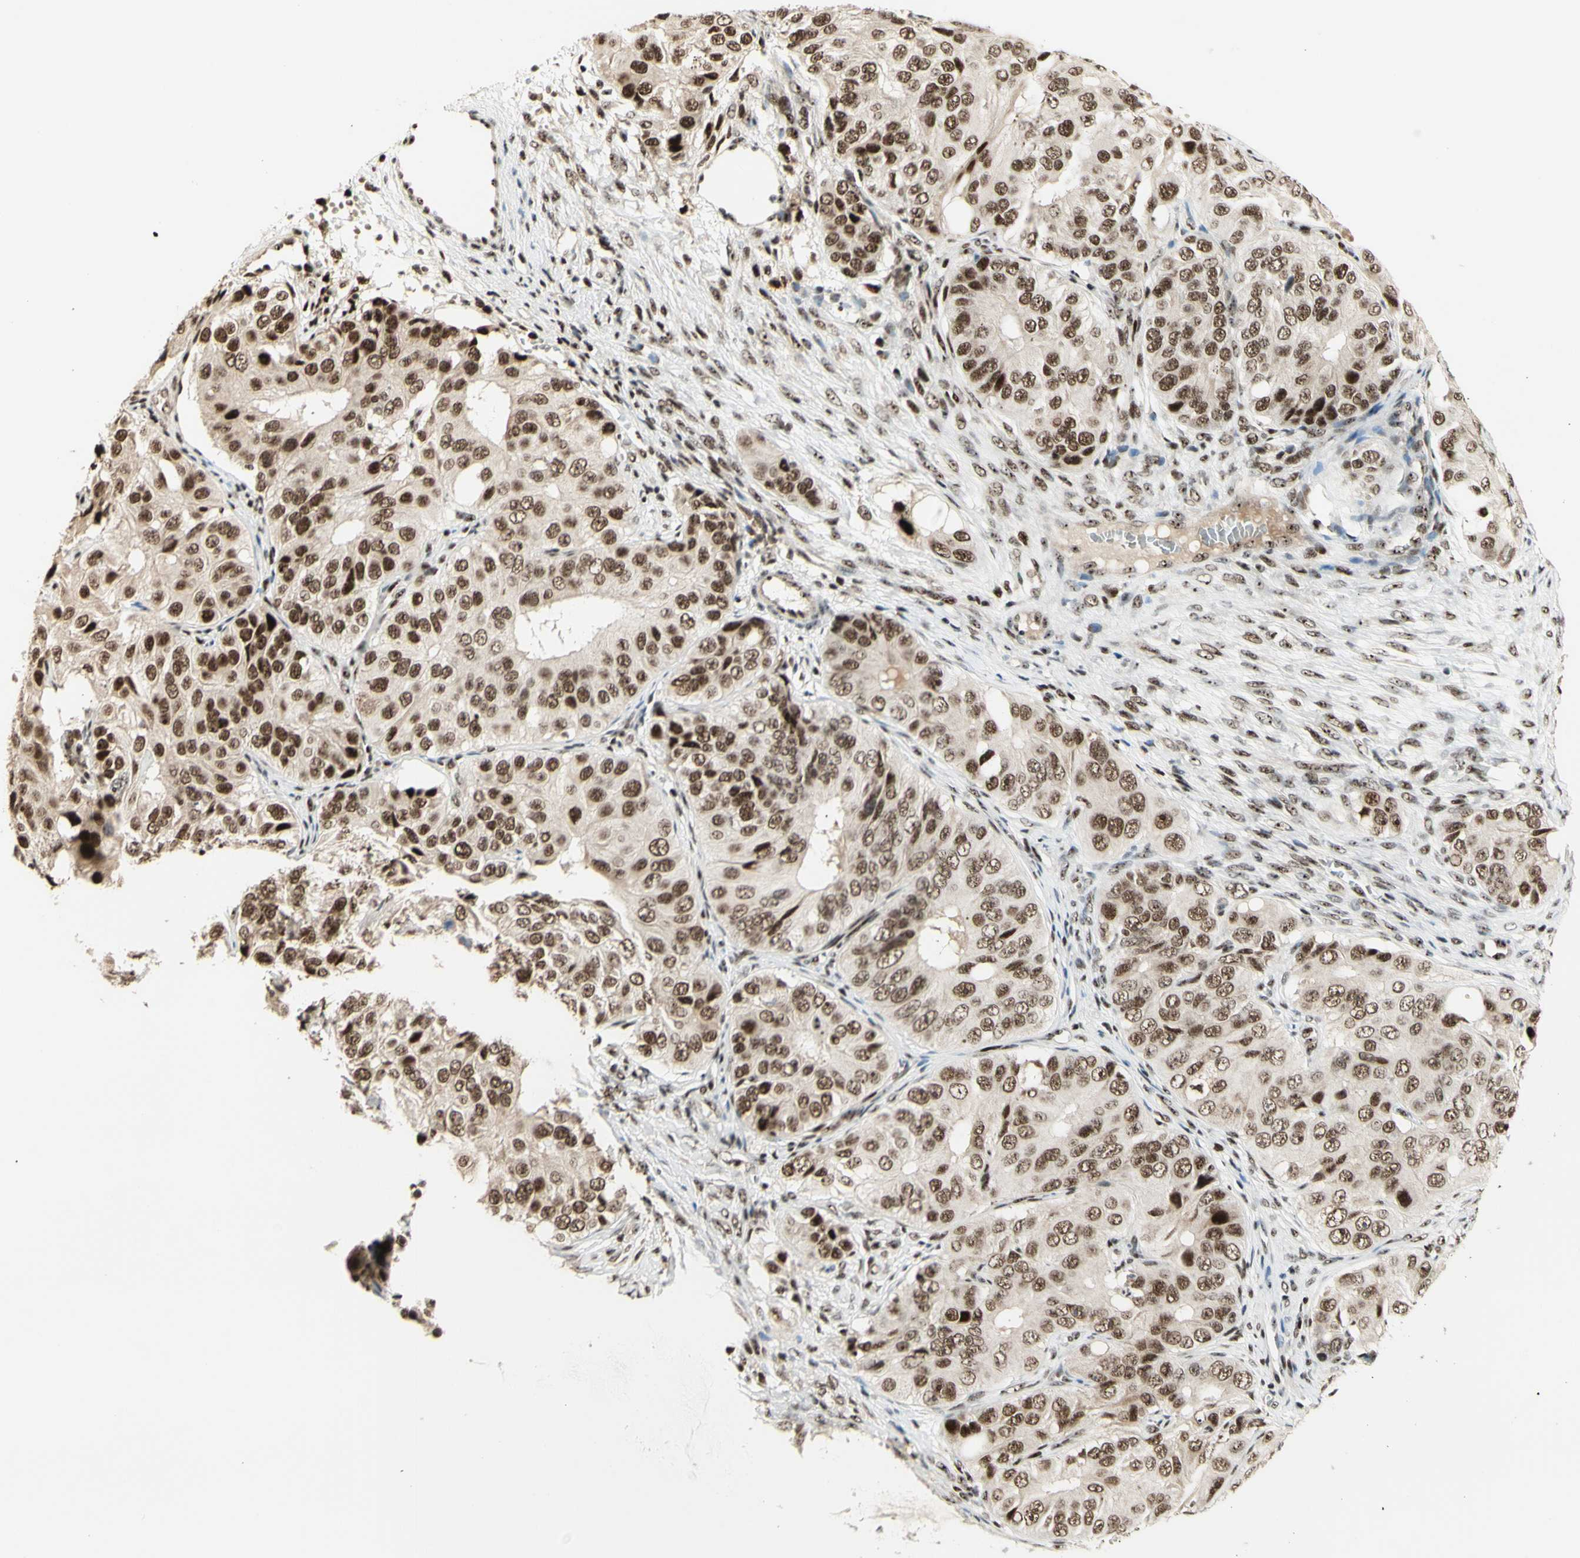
{"staining": {"intensity": "moderate", "quantity": ">75%", "location": "nuclear"}, "tissue": "ovarian cancer", "cell_type": "Tumor cells", "image_type": "cancer", "snomed": [{"axis": "morphology", "description": "Carcinoma, endometroid"}, {"axis": "topography", "description": "Ovary"}], "caption": "Immunohistochemistry (DAB) staining of human endometroid carcinoma (ovarian) reveals moderate nuclear protein expression in approximately >75% of tumor cells.", "gene": "DHX9", "patient": {"sex": "female", "age": 51}}